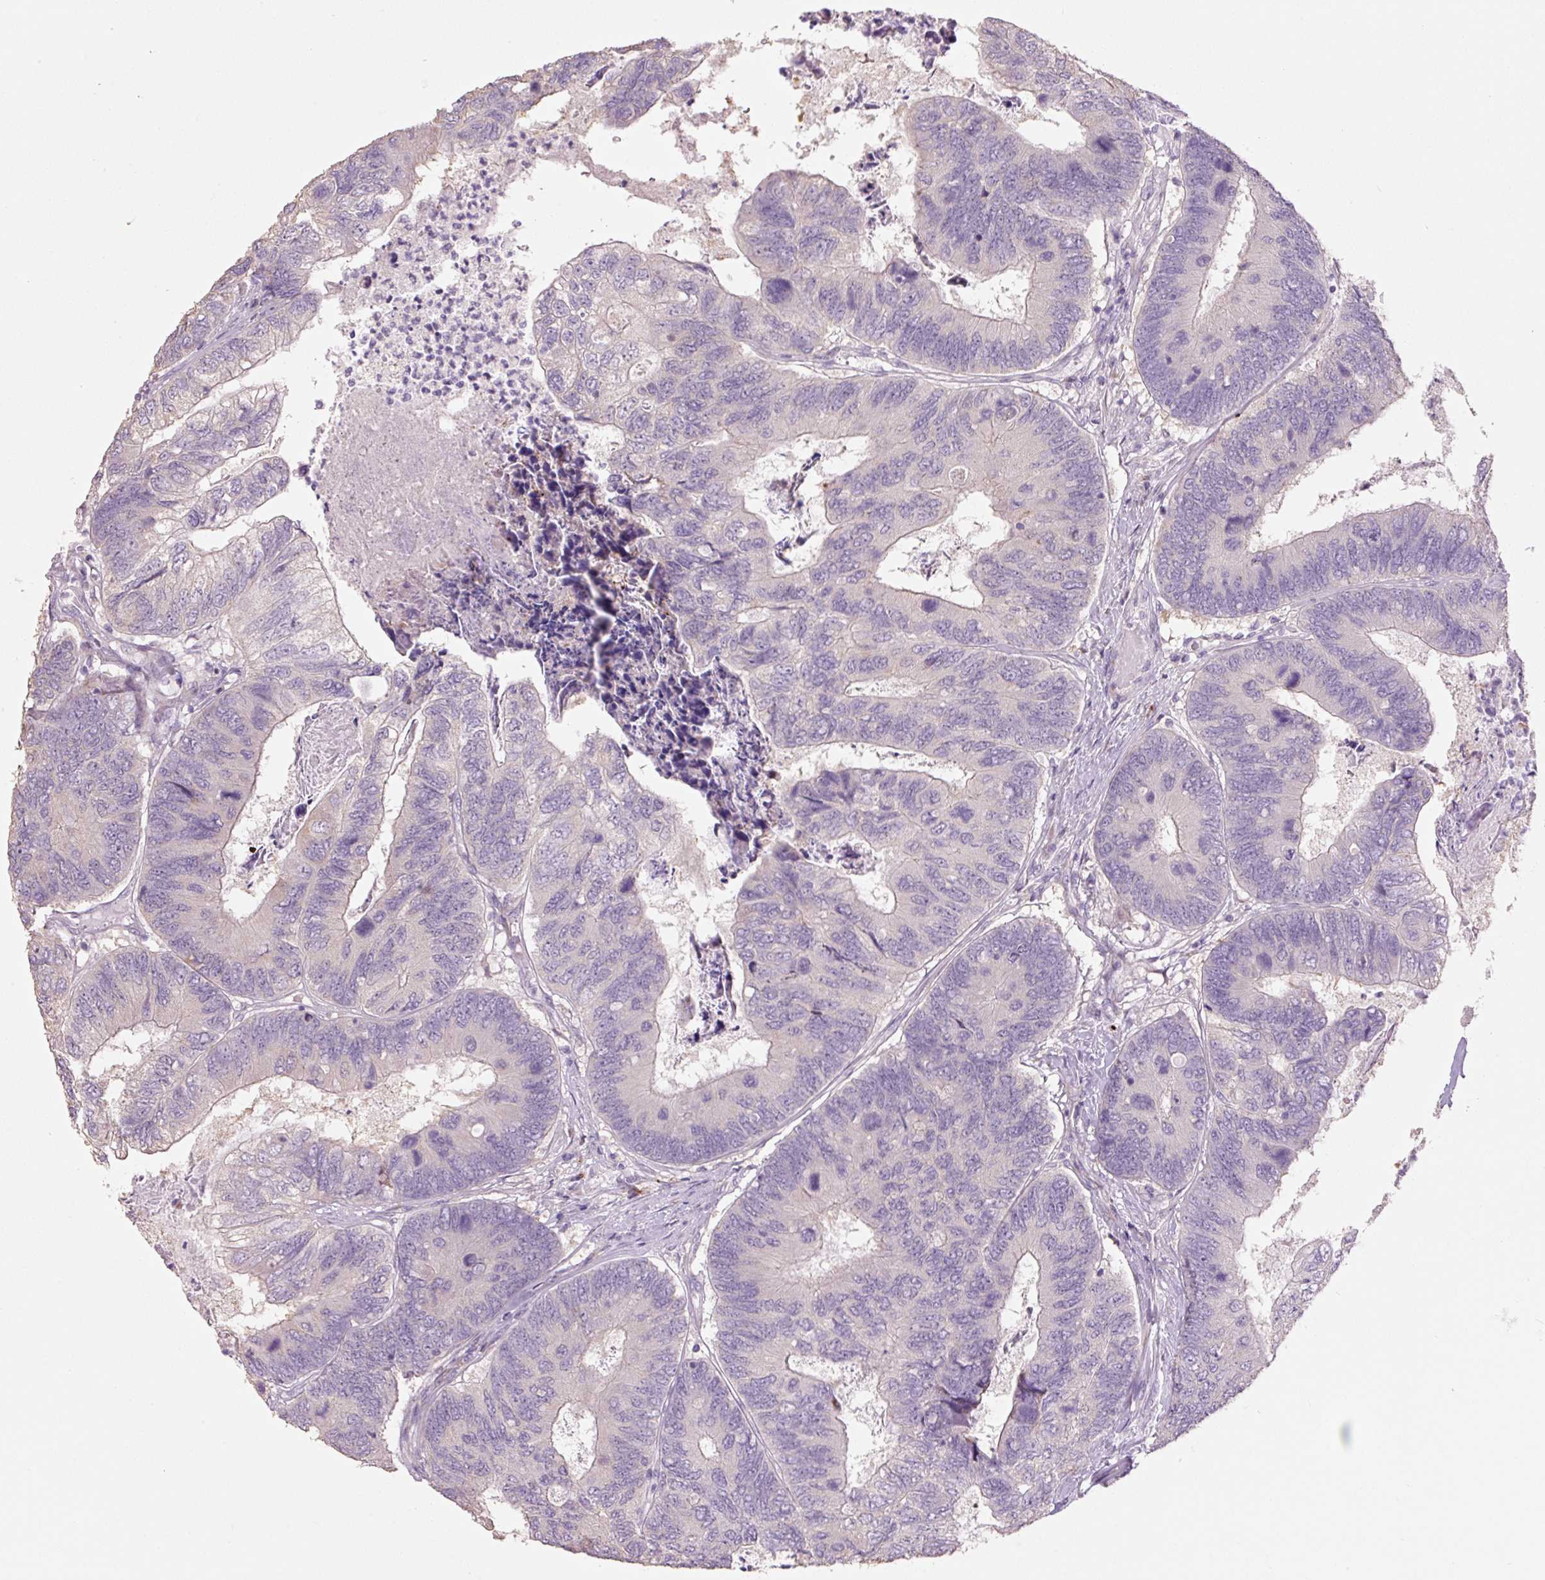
{"staining": {"intensity": "negative", "quantity": "none", "location": "none"}, "tissue": "colorectal cancer", "cell_type": "Tumor cells", "image_type": "cancer", "snomed": [{"axis": "morphology", "description": "Adenocarcinoma, NOS"}, {"axis": "topography", "description": "Colon"}], "caption": "The image reveals no staining of tumor cells in colorectal adenocarcinoma.", "gene": "HAX1", "patient": {"sex": "female", "age": 67}}